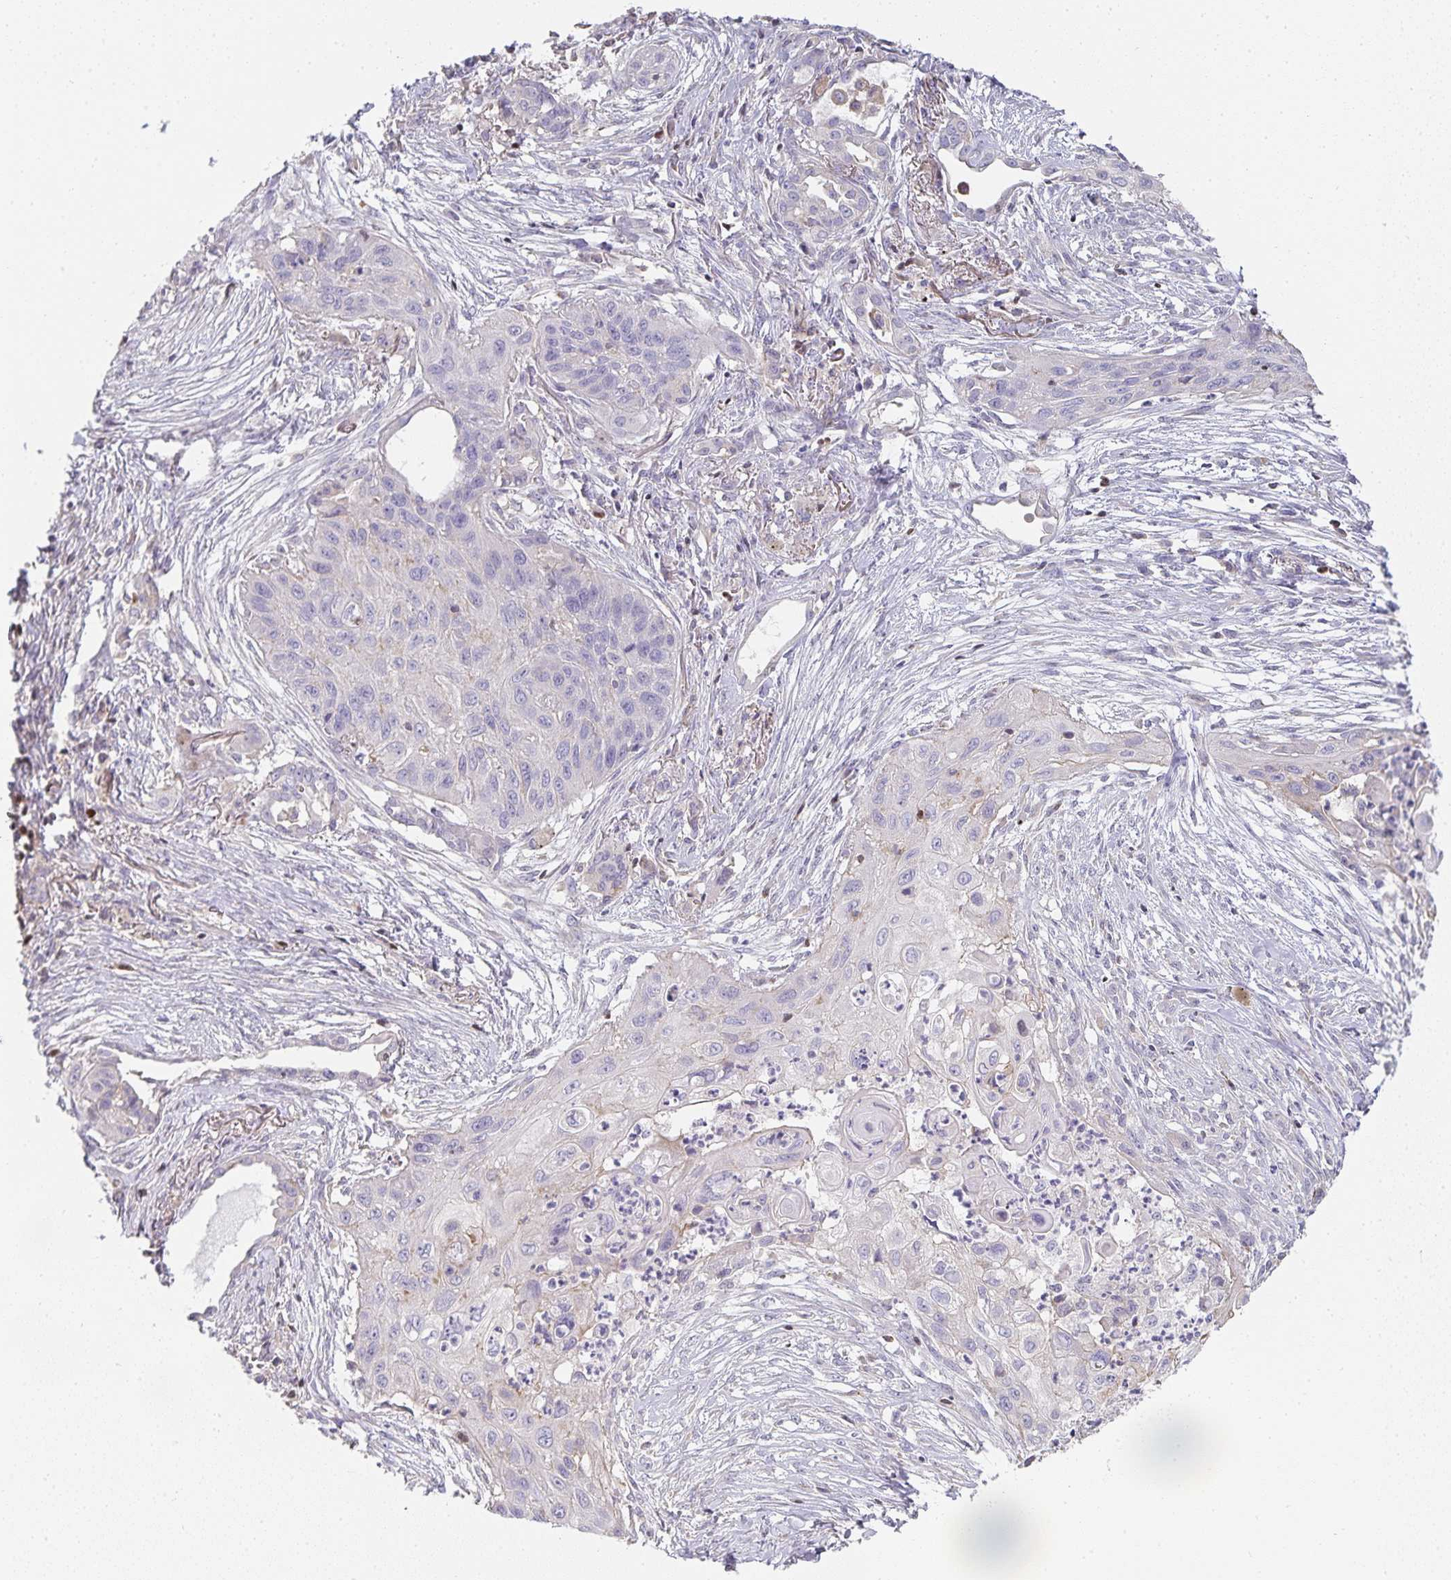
{"staining": {"intensity": "negative", "quantity": "none", "location": "none"}, "tissue": "lung cancer", "cell_type": "Tumor cells", "image_type": "cancer", "snomed": [{"axis": "morphology", "description": "Squamous cell carcinoma, NOS"}, {"axis": "topography", "description": "Lung"}], "caption": "Tumor cells are negative for brown protein staining in squamous cell carcinoma (lung). (DAB (3,3'-diaminobenzidine) IHC visualized using brightfield microscopy, high magnification).", "gene": "GATA3", "patient": {"sex": "male", "age": 71}}